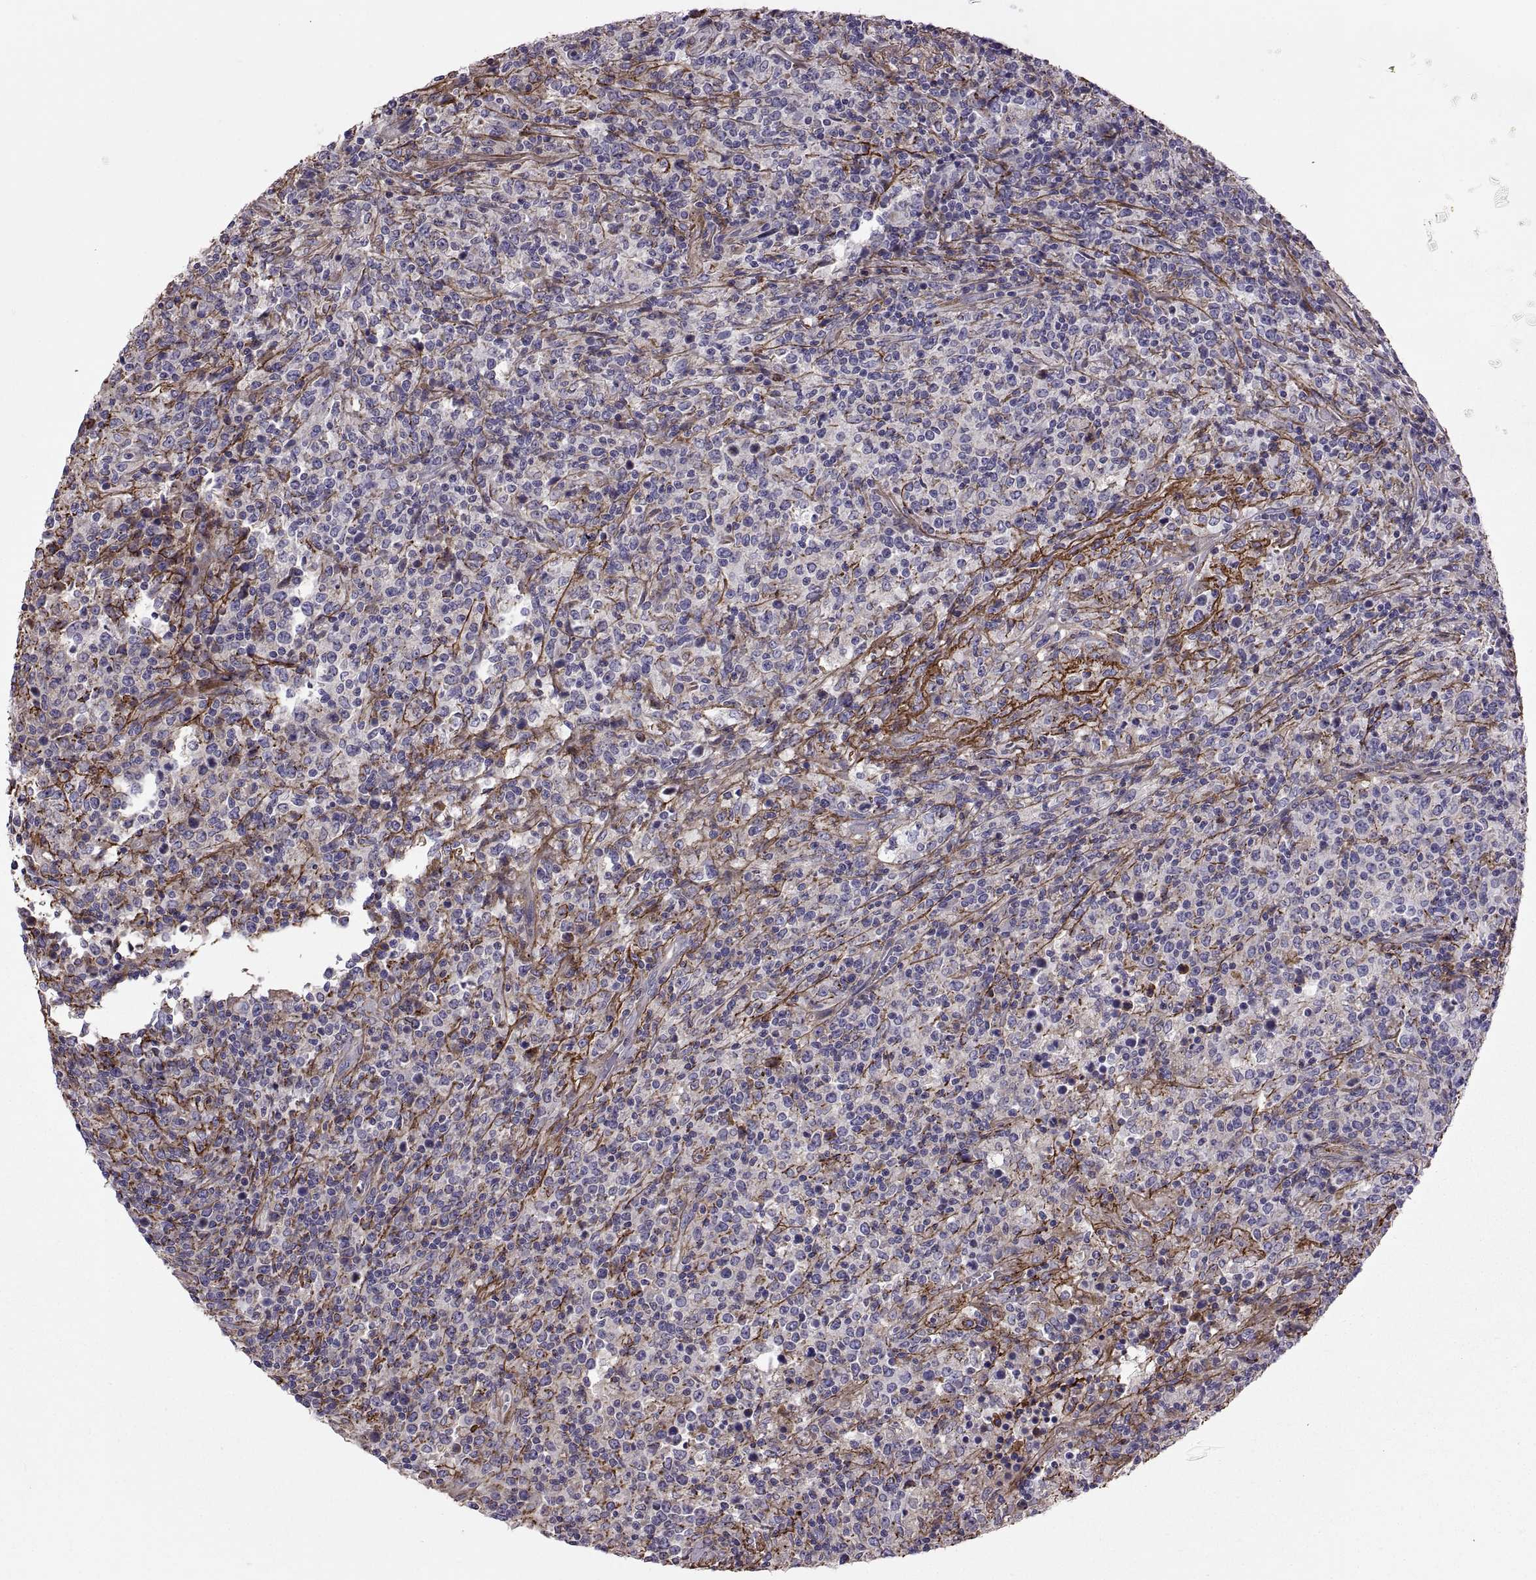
{"staining": {"intensity": "negative", "quantity": "none", "location": "none"}, "tissue": "lymphoma", "cell_type": "Tumor cells", "image_type": "cancer", "snomed": [{"axis": "morphology", "description": "Malignant lymphoma, non-Hodgkin's type, High grade"}, {"axis": "topography", "description": "Lung"}], "caption": "This is an IHC micrograph of human high-grade malignant lymphoma, non-Hodgkin's type. There is no staining in tumor cells.", "gene": "EMILIN2", "patient": {"sex": "male", "age": 79}}